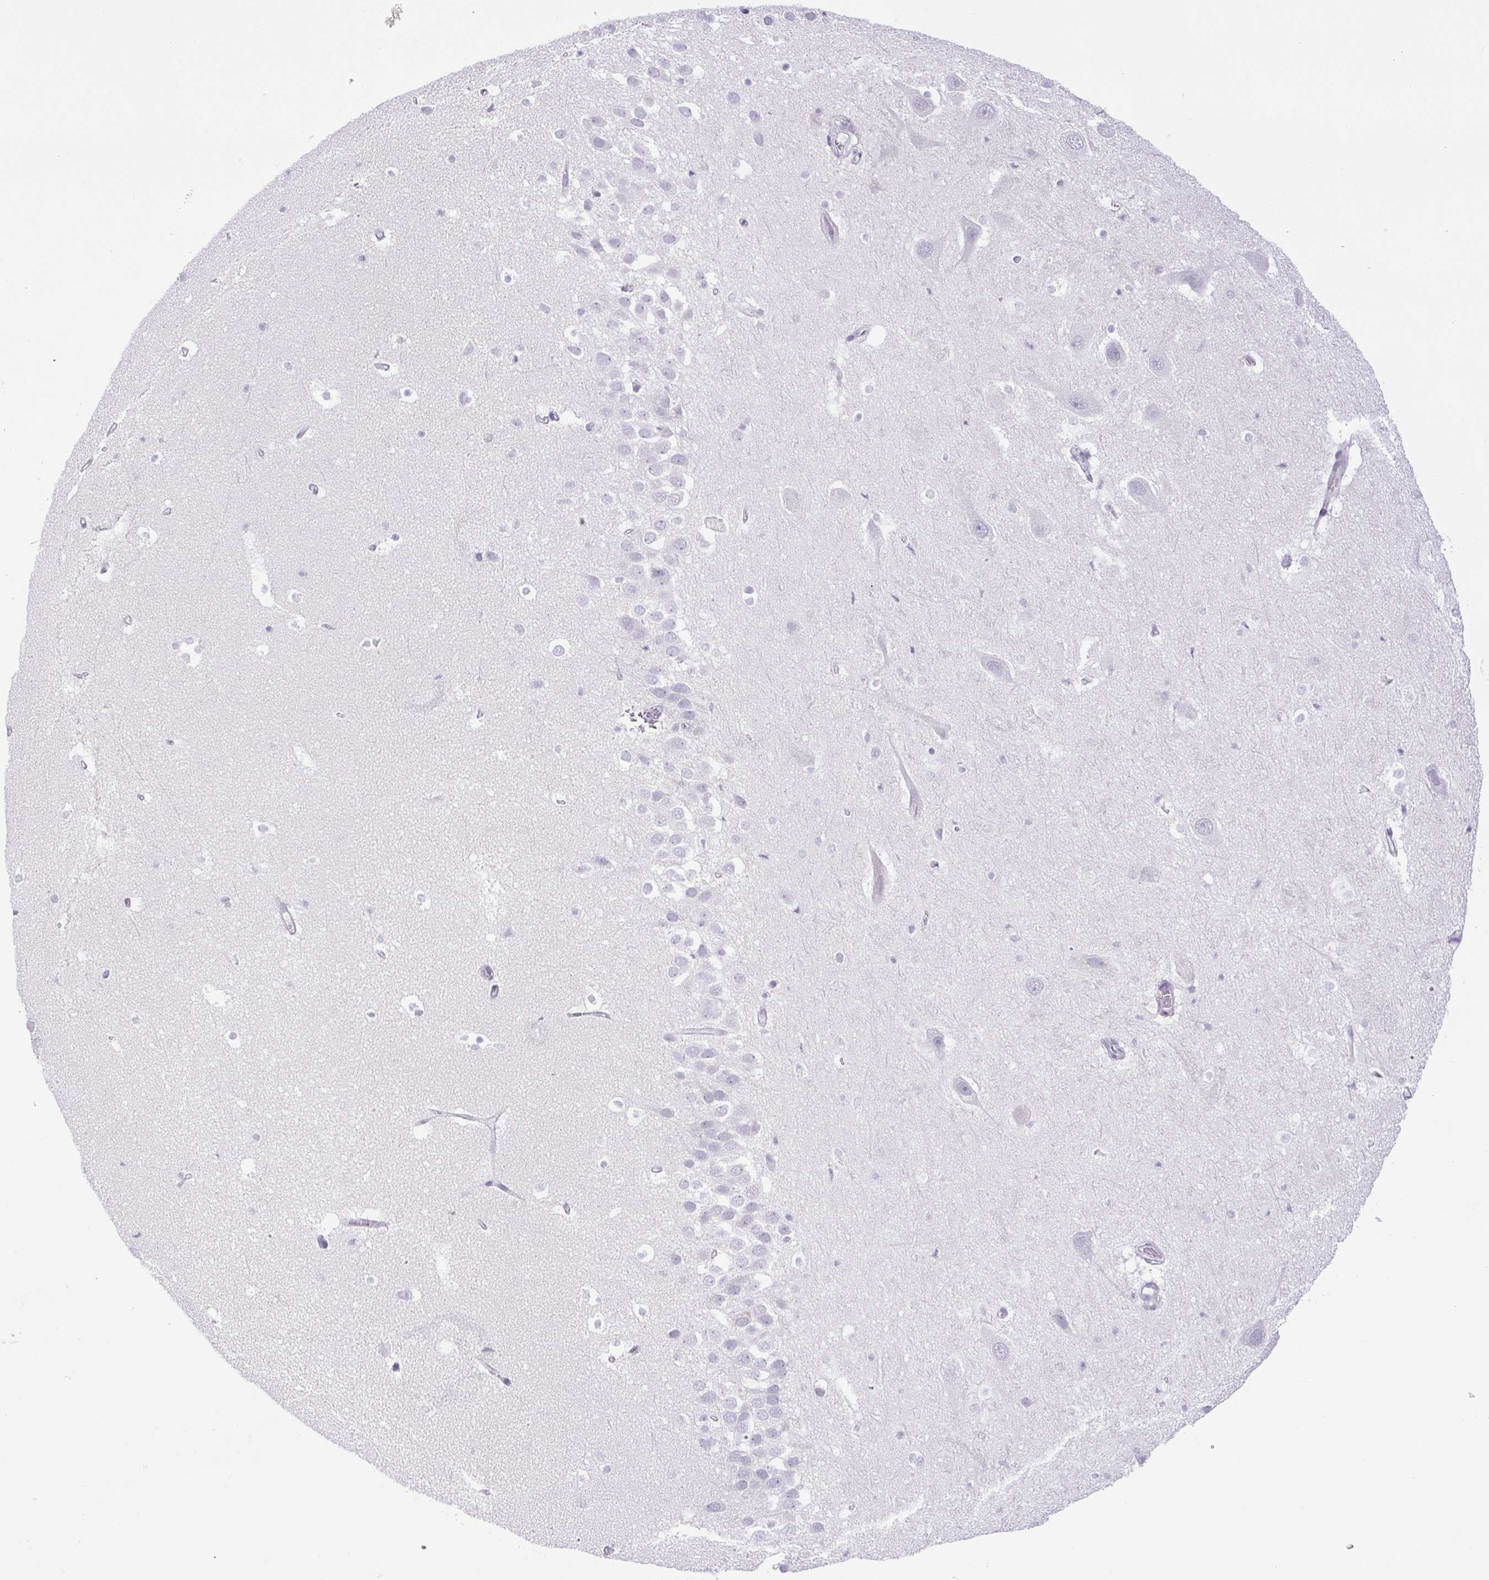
{"staining": {"intensity": "negative", "quantity": "none", "location": "none"}, "tissue": "hippocampus", "cell_type": "Glial cells", "image_type": "normal", "snomed": [{"axis": "morphology", "description": "Normal tissue, NOS"}, {"axis": "topography", "description": "Hippocampus"}], "caption": "Immunohistochemical staining of unremarkable hippocampus exhibits no significant expression in glial cells. (DAB (3,3'-diaminobenzidine) immunohistochemistry with hematoxylin counter stain).", "gene": "FAM177B", "patient": {"sex": "male", "age": 26}}